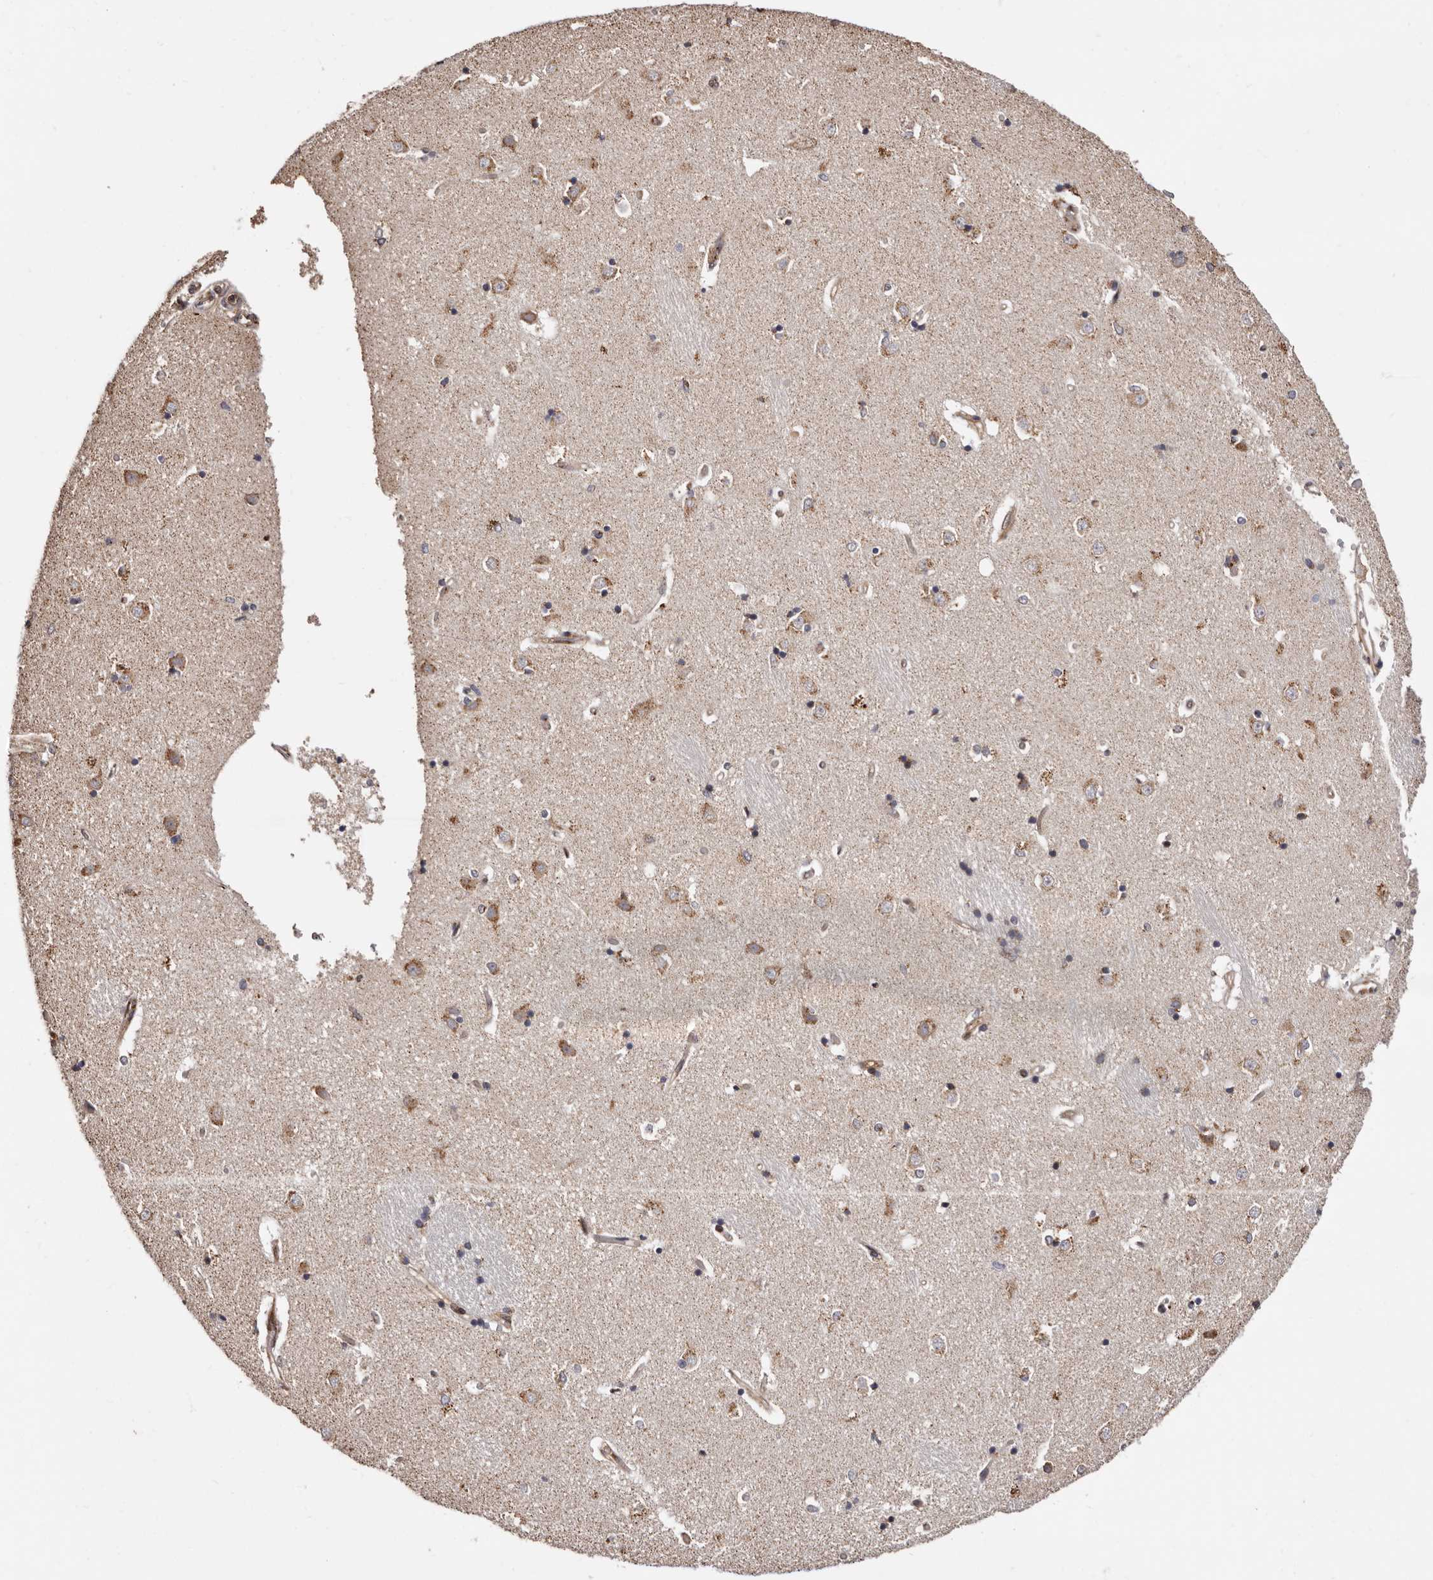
{"staining": {"intensity": "moderate", "quantity": "25%-75%", "location": "cytoplasmic/membranous"}, "tissue": "caudate", "cell_type": "Glial cells", "image_type": "normal", "snomed": [{"axis": "morphology", "description": "Normal tissue, NOS"}, {"axis": "topography", "description": "Lateral ventricle wall"}], "caption": "An IHC photomicrograph of normal tissue is shown. Protein staining in brown shows moderate cytoplasmic/membranous positivity in caudate within glial cells. (DAB (3,3'-diaminobenzidine) IHC, brown staining for protein, blue staining for nuclei).", "gene": "GPR27", "patient": {"sex": "male", "age": 45}}